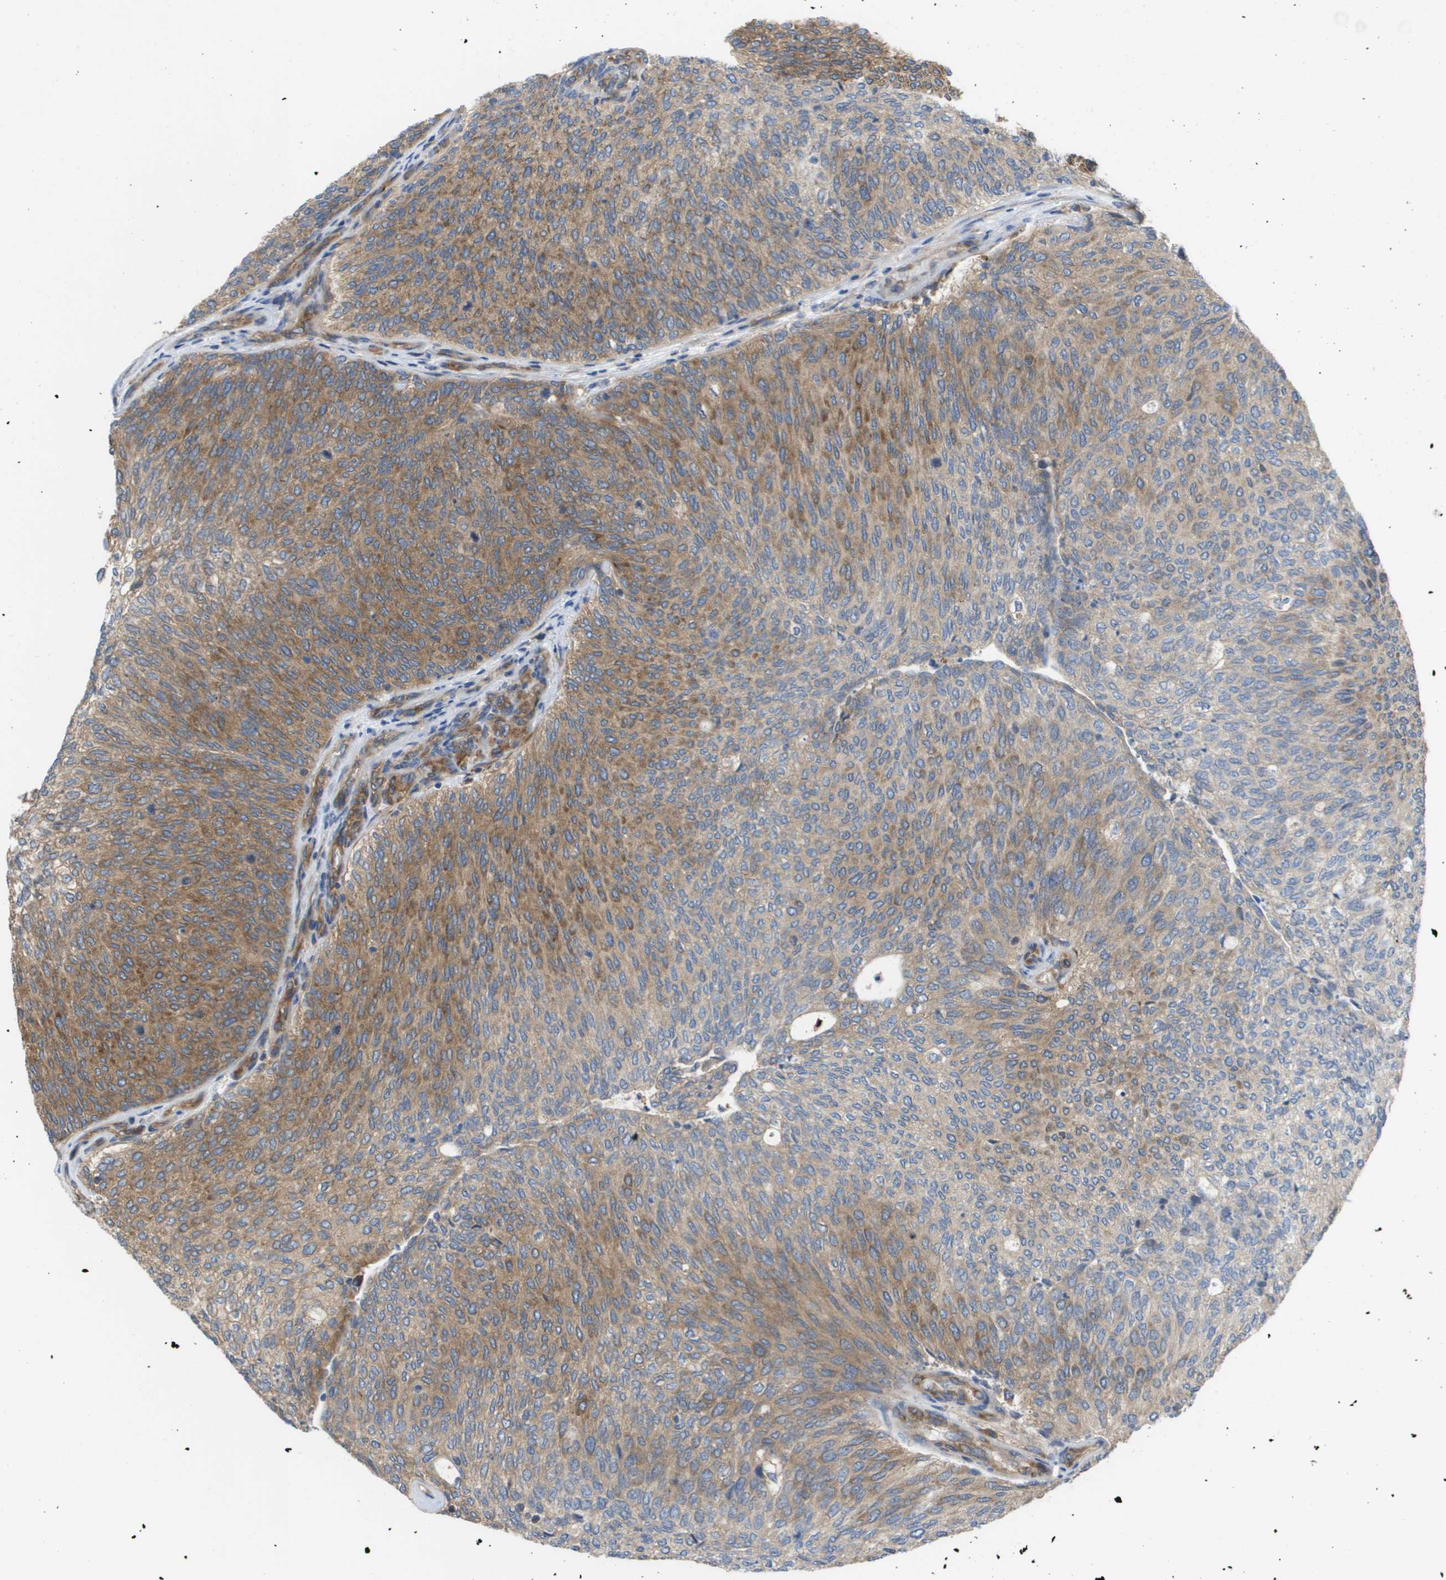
{"staining": {"intensity": "moderate", "quantity": "25%-75%", "location": "cytoplasmic/membranous"}, "tissue": "urothelial cancer", "cell_type": "Tumor cells", "image_type": "cancer", "snomed": [{"axis": "morphology", "description": "Urothelial carcinoma, Low grade"}, {"axis": "topography", "description": "Urinary bladder"}], "caption": "Low-grade urothelial carcinoma tissue reveals moderate cytoplasmic/membranous positivity in about 25%-75% of tumor cells The staining was performed using DAB (3,3'-diaminobenzidine), with brown indicating positive protein expression. Nuclei are stained blue with hematoxylin.", "gene": "EIF4G2", "patient": {"sex": "female", "age": 79}}